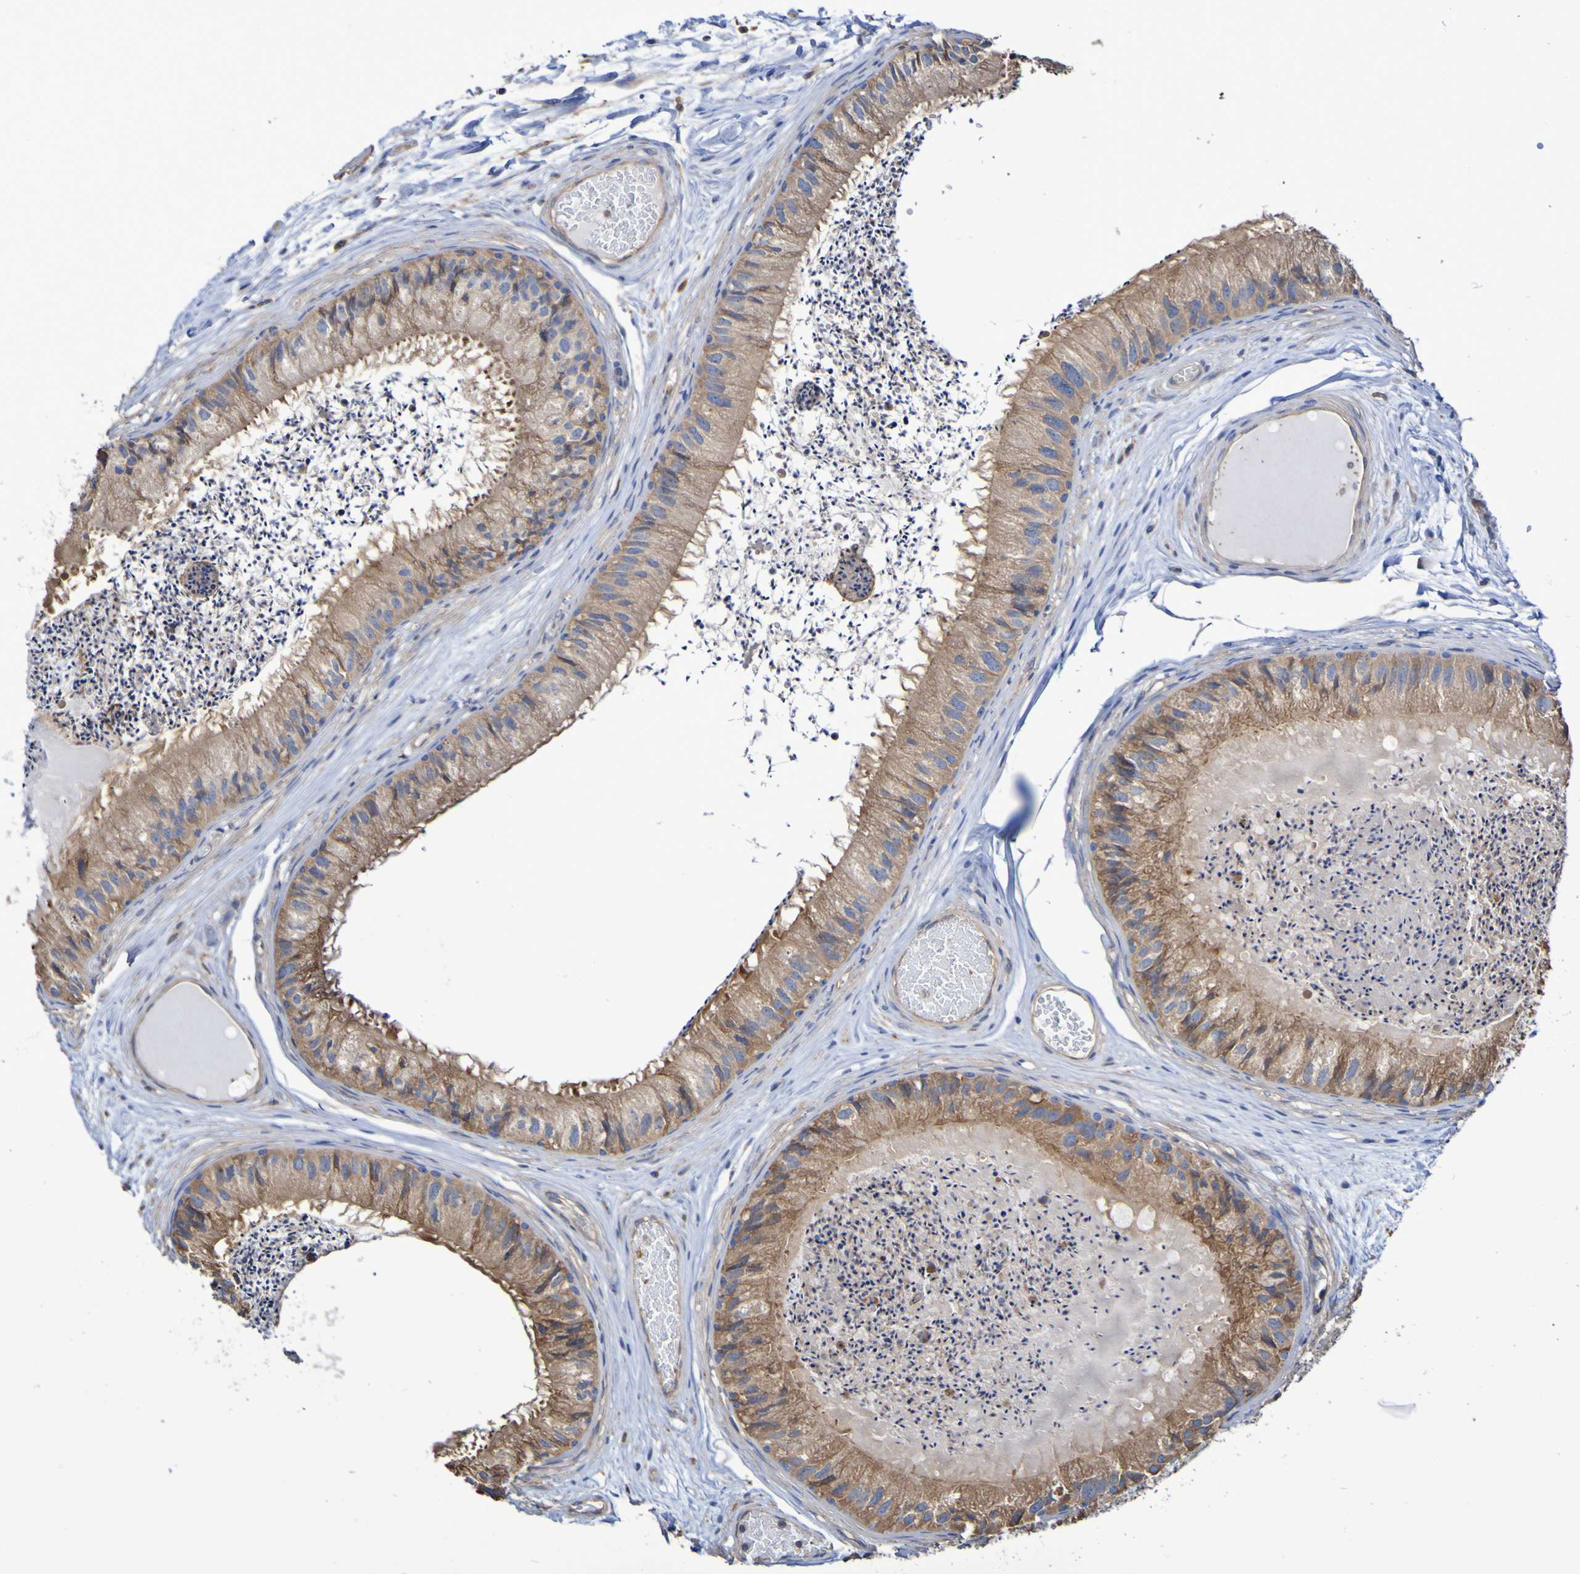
{"staining": {"intensity": "moderate", "quantity": ">75%", "location": "cytoplasmic/membranous"}, "tissue": "epididymis", "cell_type": "Glandular cells", "image_type": "normal", "snomed": [{"axis": "morphology", "description": "Normal tissue, NOS"}, {"axis": "topography", "description": "Epididymis"}], "caption": "Protein staining demonstrates moderate cytoplasmic/membranous positivity in about >75% of glandular cells in benign epididymis. Using DAB (3,3'-diaminobenzidine) (brown) and hematoxylin (blue) stains, captured at high magnification using brightfield microscopy.", "gene": "SYNJ1", "patient": {"sex": "male", "age": 31}}